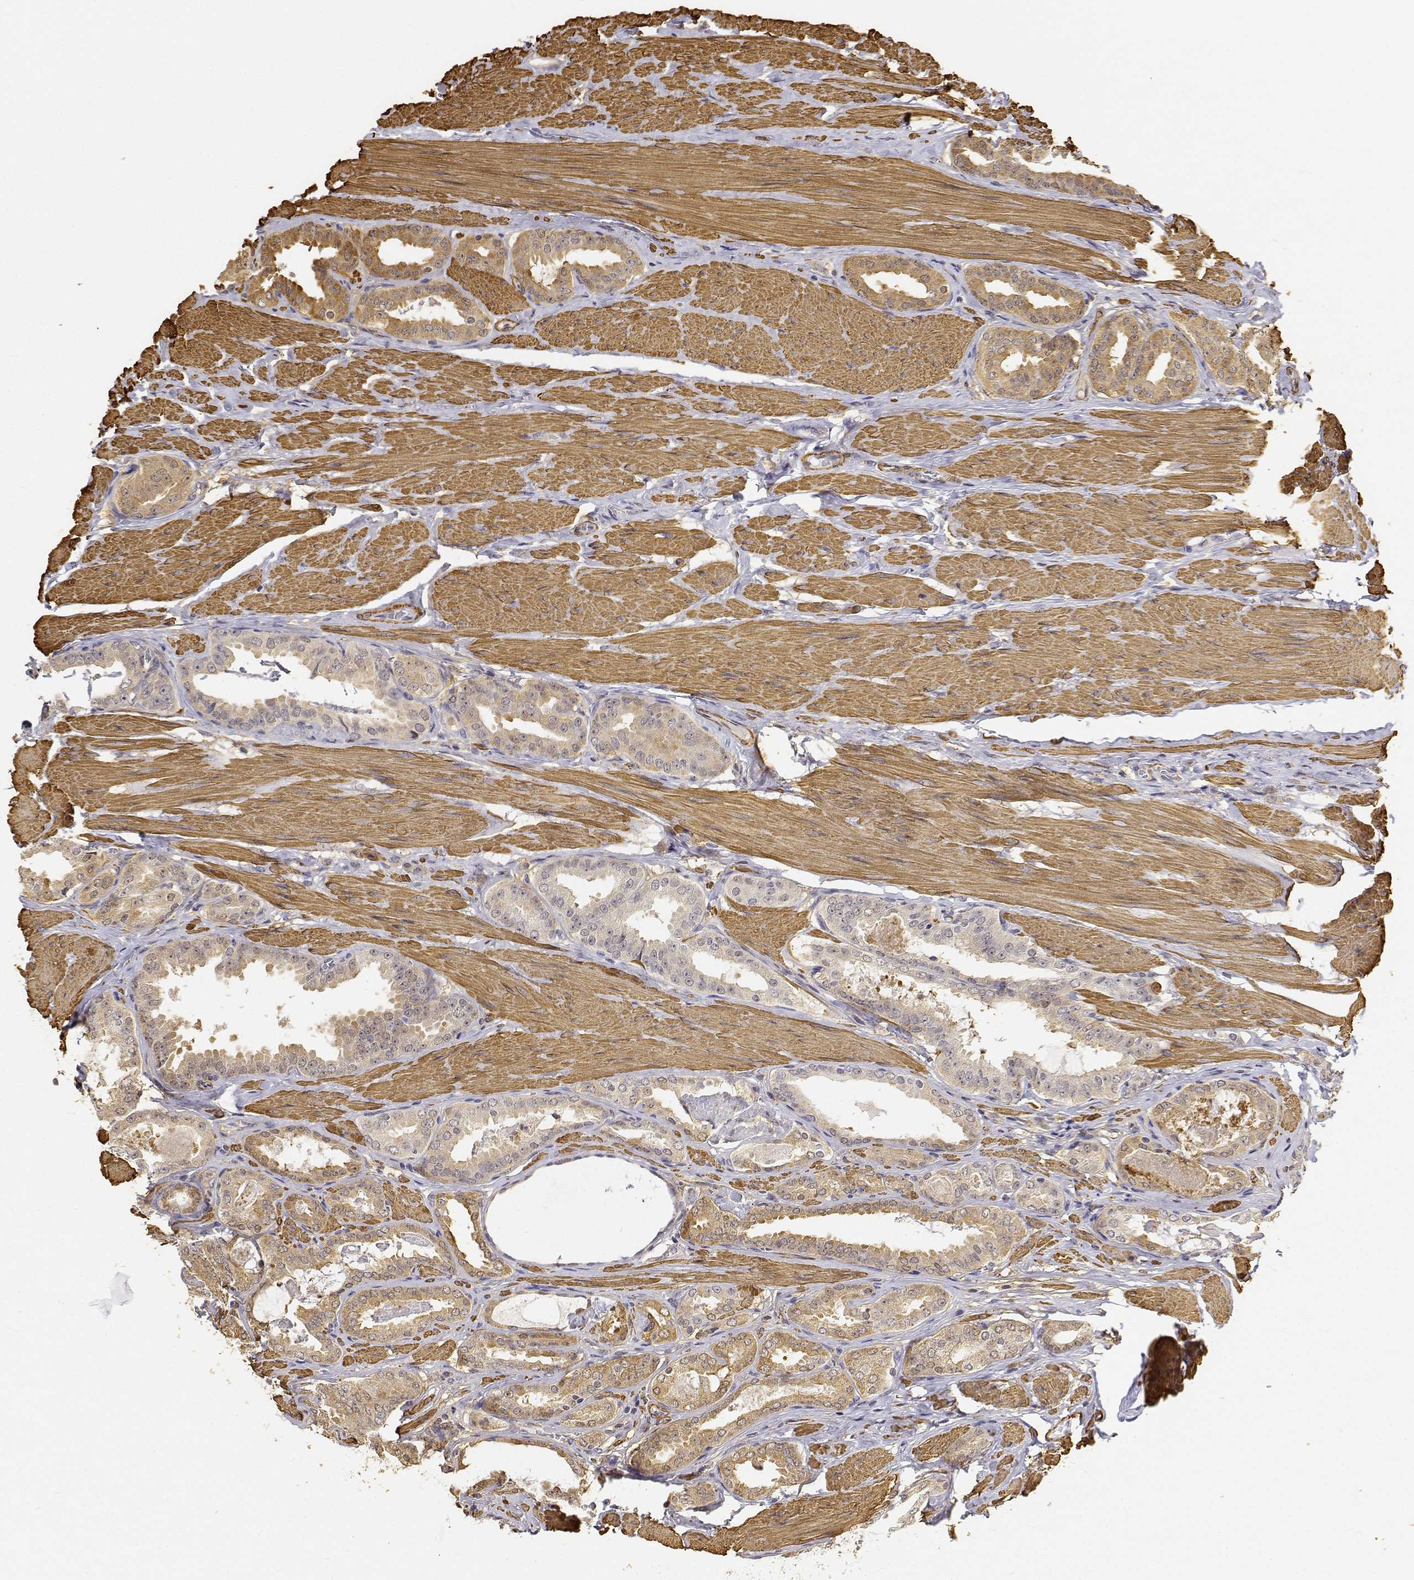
{"staining": {"intensity": "weak", "quantity": "<25%", "location": "cytoplasmic/membranous"}, "tissue": "prostate cancer", "cell_type": "Tumor cells", "image_type": "cancer", "snomed": [{"axis": "morphology", "description": "Adenocarcinoma, High grade"}, {"axis": "topography", "description": "Prostate"}], "caption": "Prostate adenocarcinoma (high-grade) stained for a protein using IHC demonstrates no expression tumor cells.", "gene": "PCID2", "patient": {"sex": "male", "age": 63}}